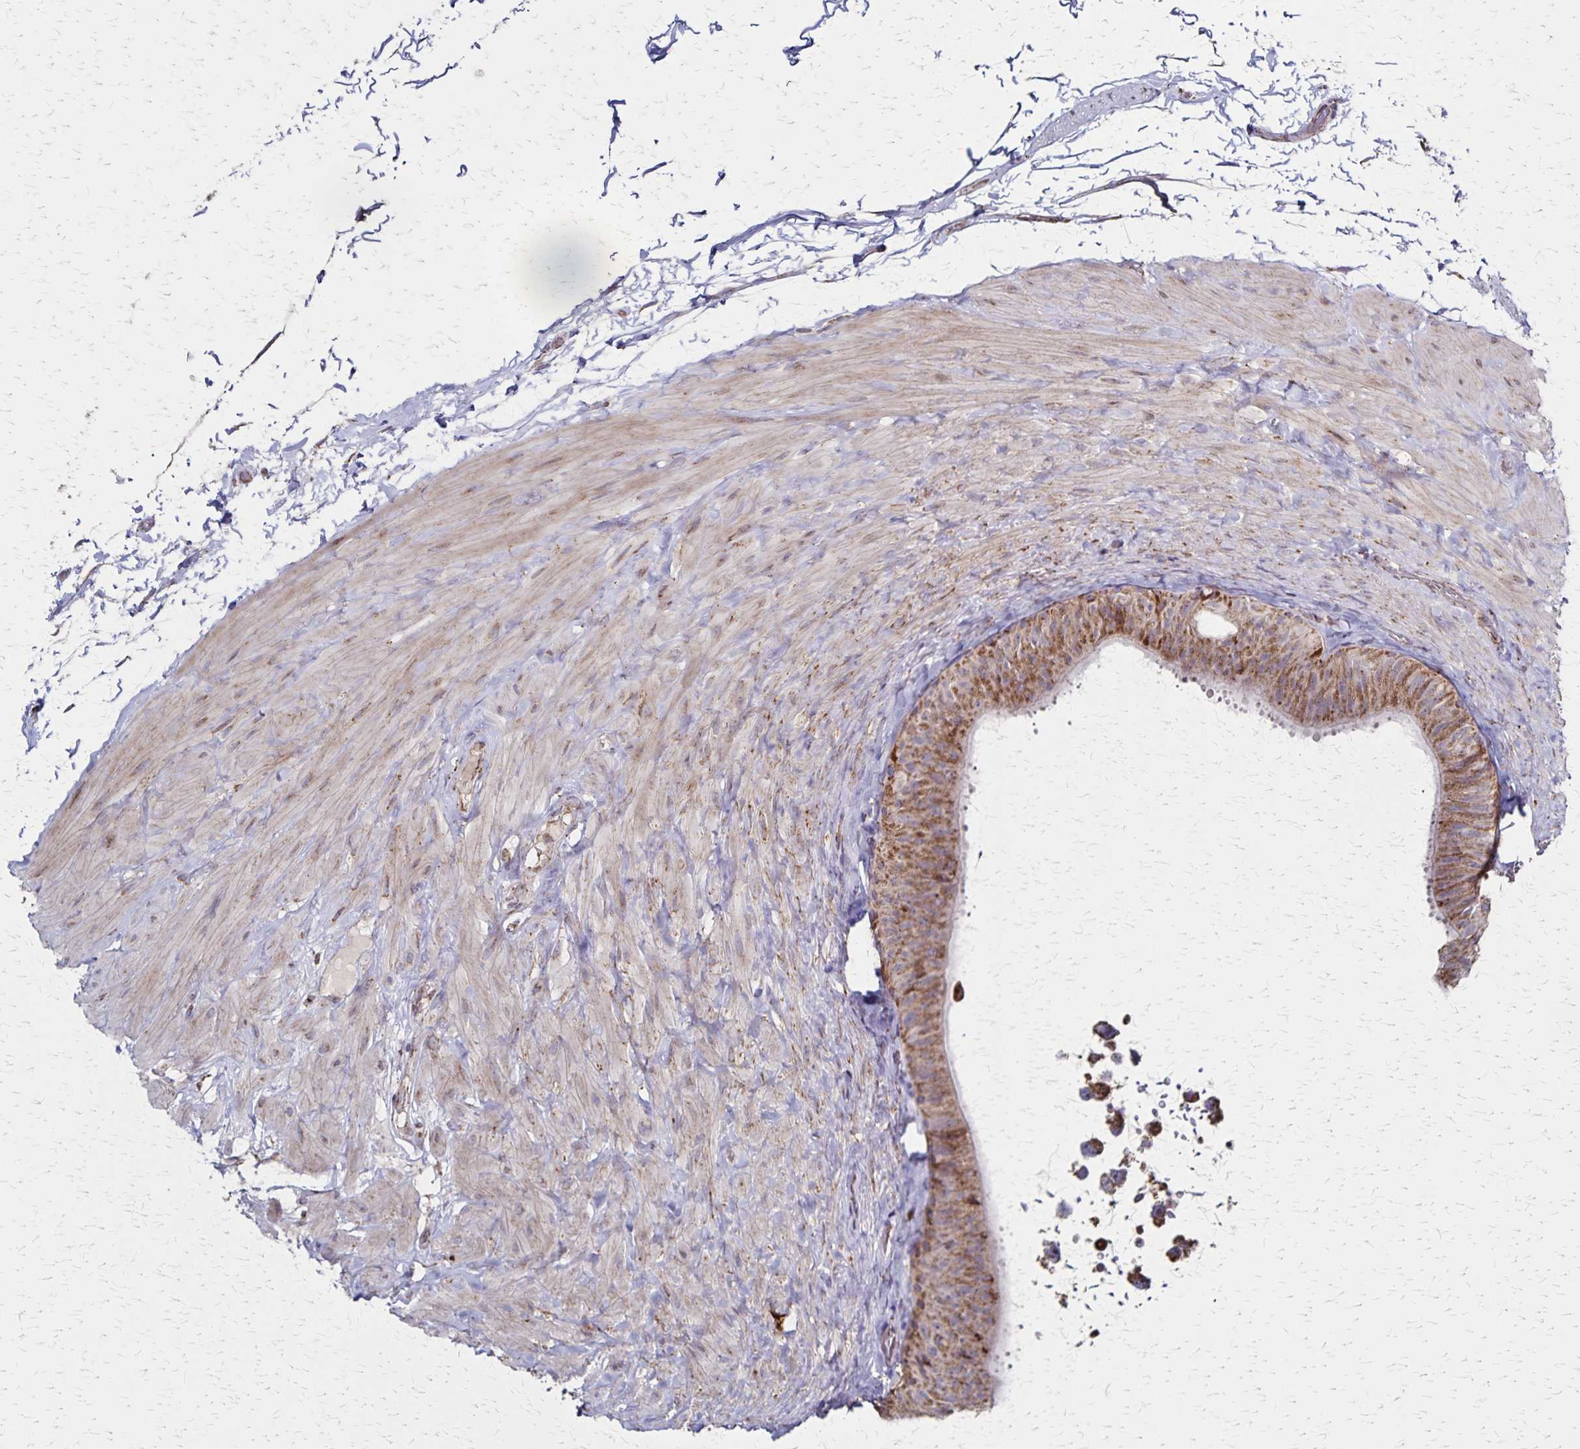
{"staining": {"intensity": "moderate", "quantity": ">75%", "location": "cytoplasmic/membranous"}, "tissue": "epididymis", "cell_type": "Glandular cells", "image_type": "normal", "snomed": [{"axis": "morphology", "description": "Normal tissue, NOS"}, {"axis": "topography", "description": "Epididymis, spermatic cord, NOS"}, {"axis": "topography", "description": "Epididymis"}], "caption": "A histopathology image showing moderate cytoplasmic/membranous positivity in about >75% of glandular cells in normal epididymis, as visualized by brown immunohistochemical staining.", "gene": "NFS1", "patient": {"sex": "male", "age": 31}}